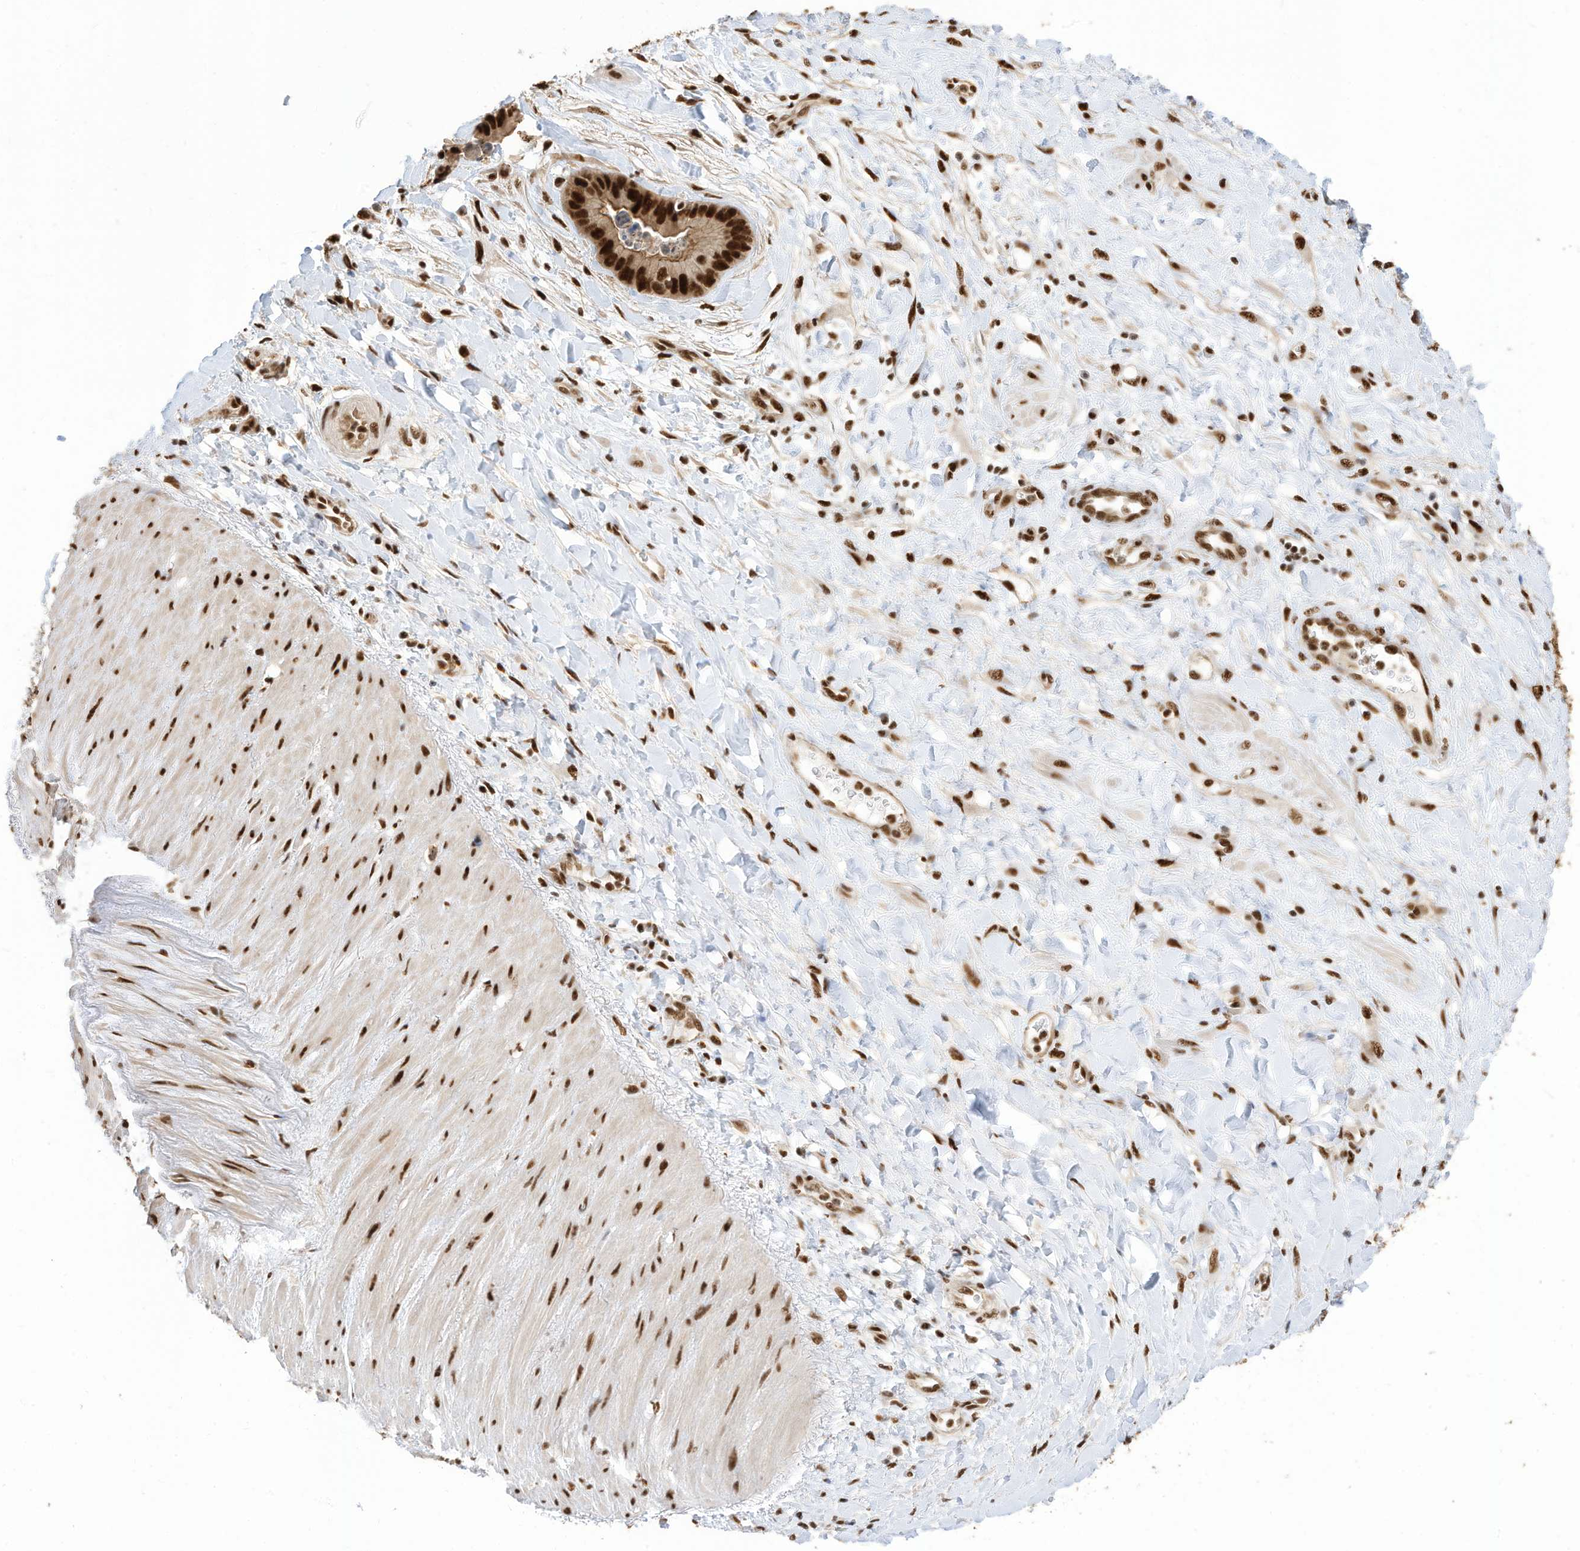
{"staining": {"intensity": "strong", "quantity": ">75%", "location": "nuclear"}, "tissue": "soft tissue", "cell_type": "Fibroblasts", "image_type": "normal", "snomed": [{"axis": "morphology", "description": "Normal tissue, NOS"}, {"axis": "morphology", "description": "Adenocarcinoma, NOS"}, {"axis": "topography", "description": "Pancreas"}, {"axis": "topography", "description": "Peripheral nerve tissue"}], "caption": "The image exhibits immunohistochemical staining of unremarkable soft tissue. There is strong nuclear expression is appreciated in approximately >75% of fibroblasts.", "gene": "SF3A3", "patient": {"sex": "male", "age": 59}}